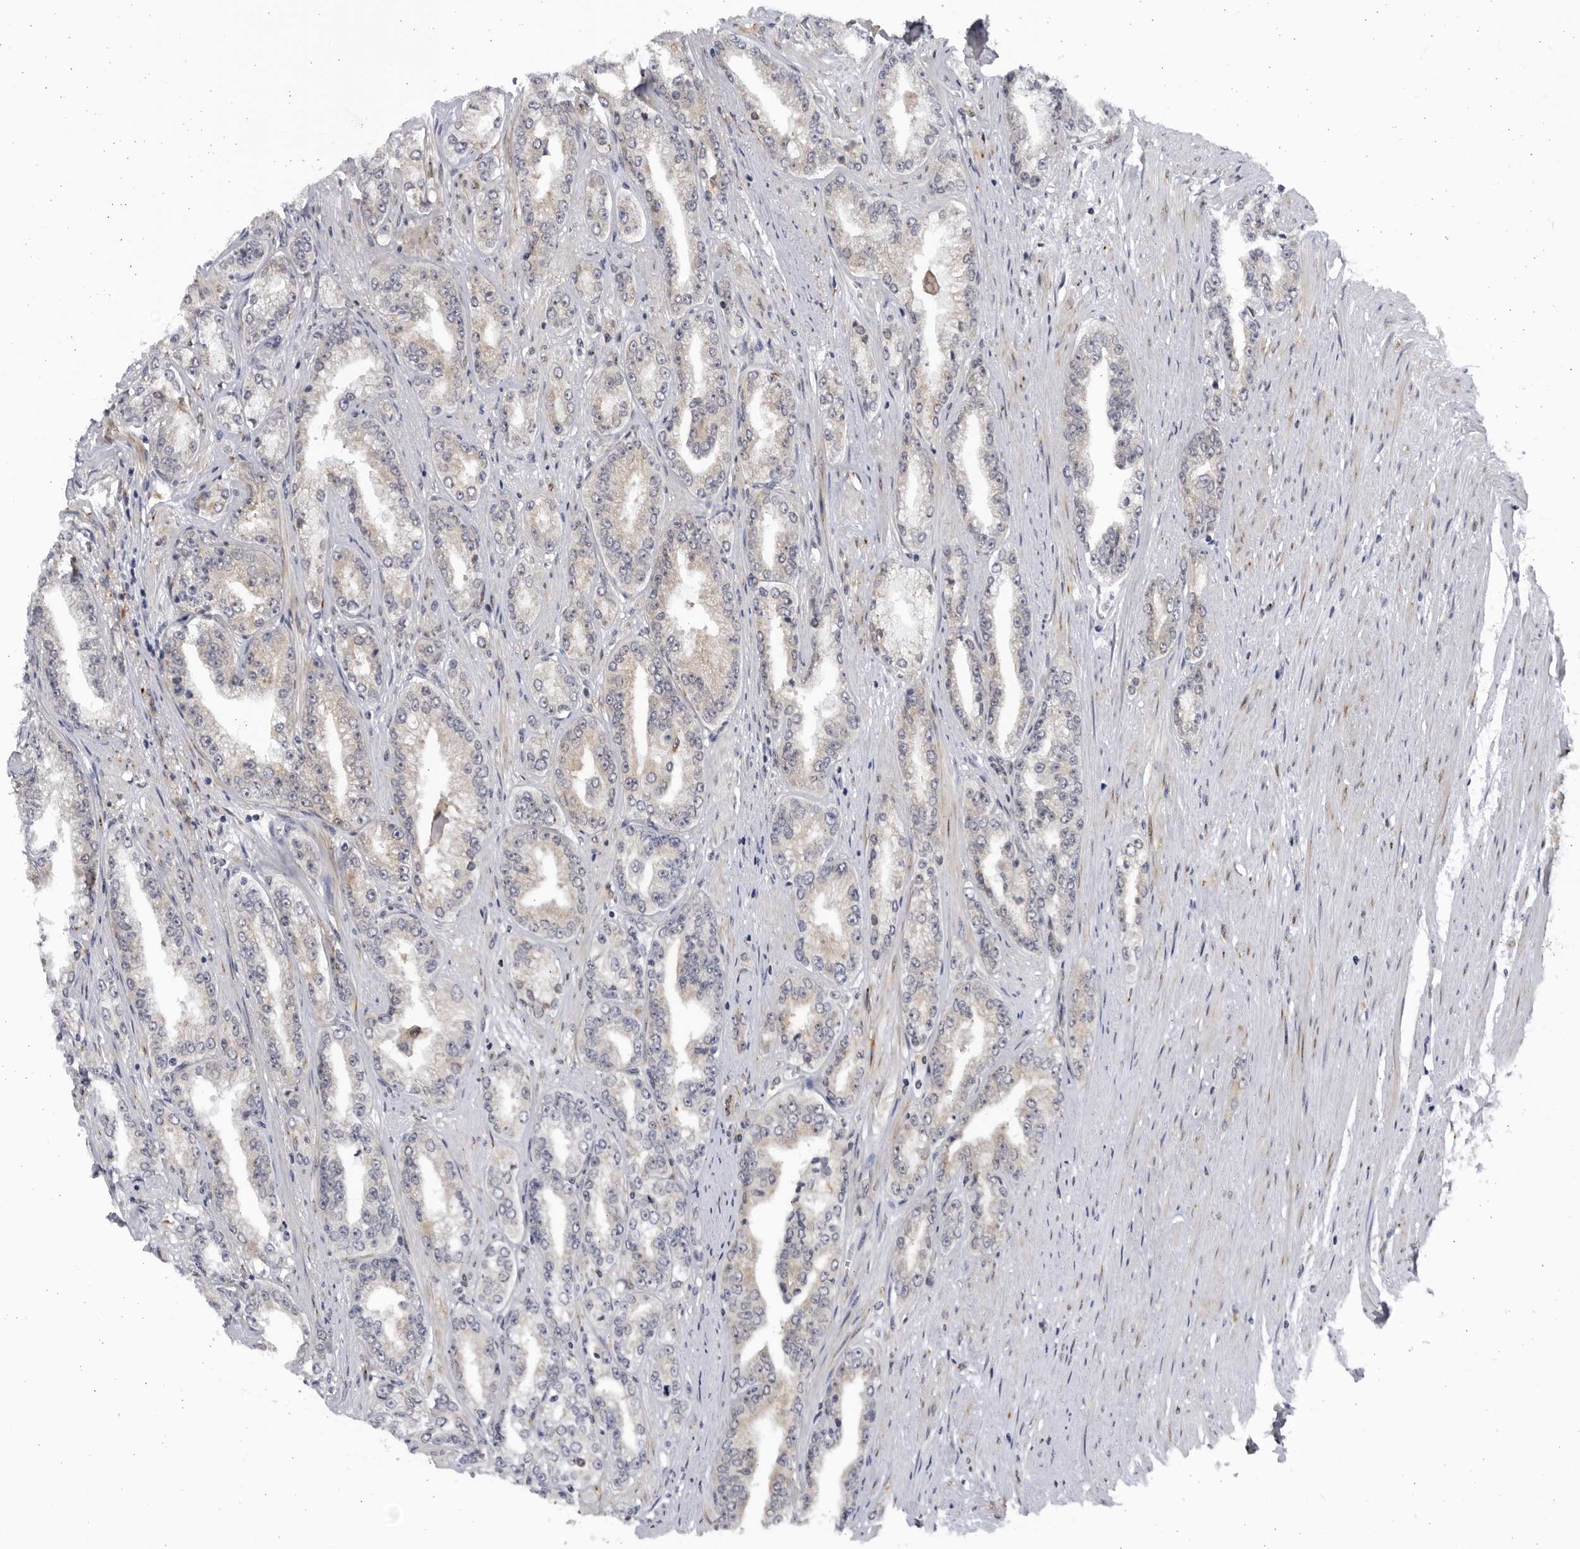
{"staining": {"intensity": "negative", "quantity": "none", "location": "none"}, "tissue": "prostate cancer", "cell_type": "Tumor cells", "image_type": "cancer", "snomed": [{"axis": "morphology", "description": "Adenocarcinoma, High grade"}, {"axis": "topography", "description": "Prostate"}], "caption": "A high-resolution histopathology image shows IHC staining of prostate adenocarcinoma (high-grade), which reveals no significant positivity in tumor cells.", "gene": "BMP2K", "patient": {"sex": "male", "age": 71}}